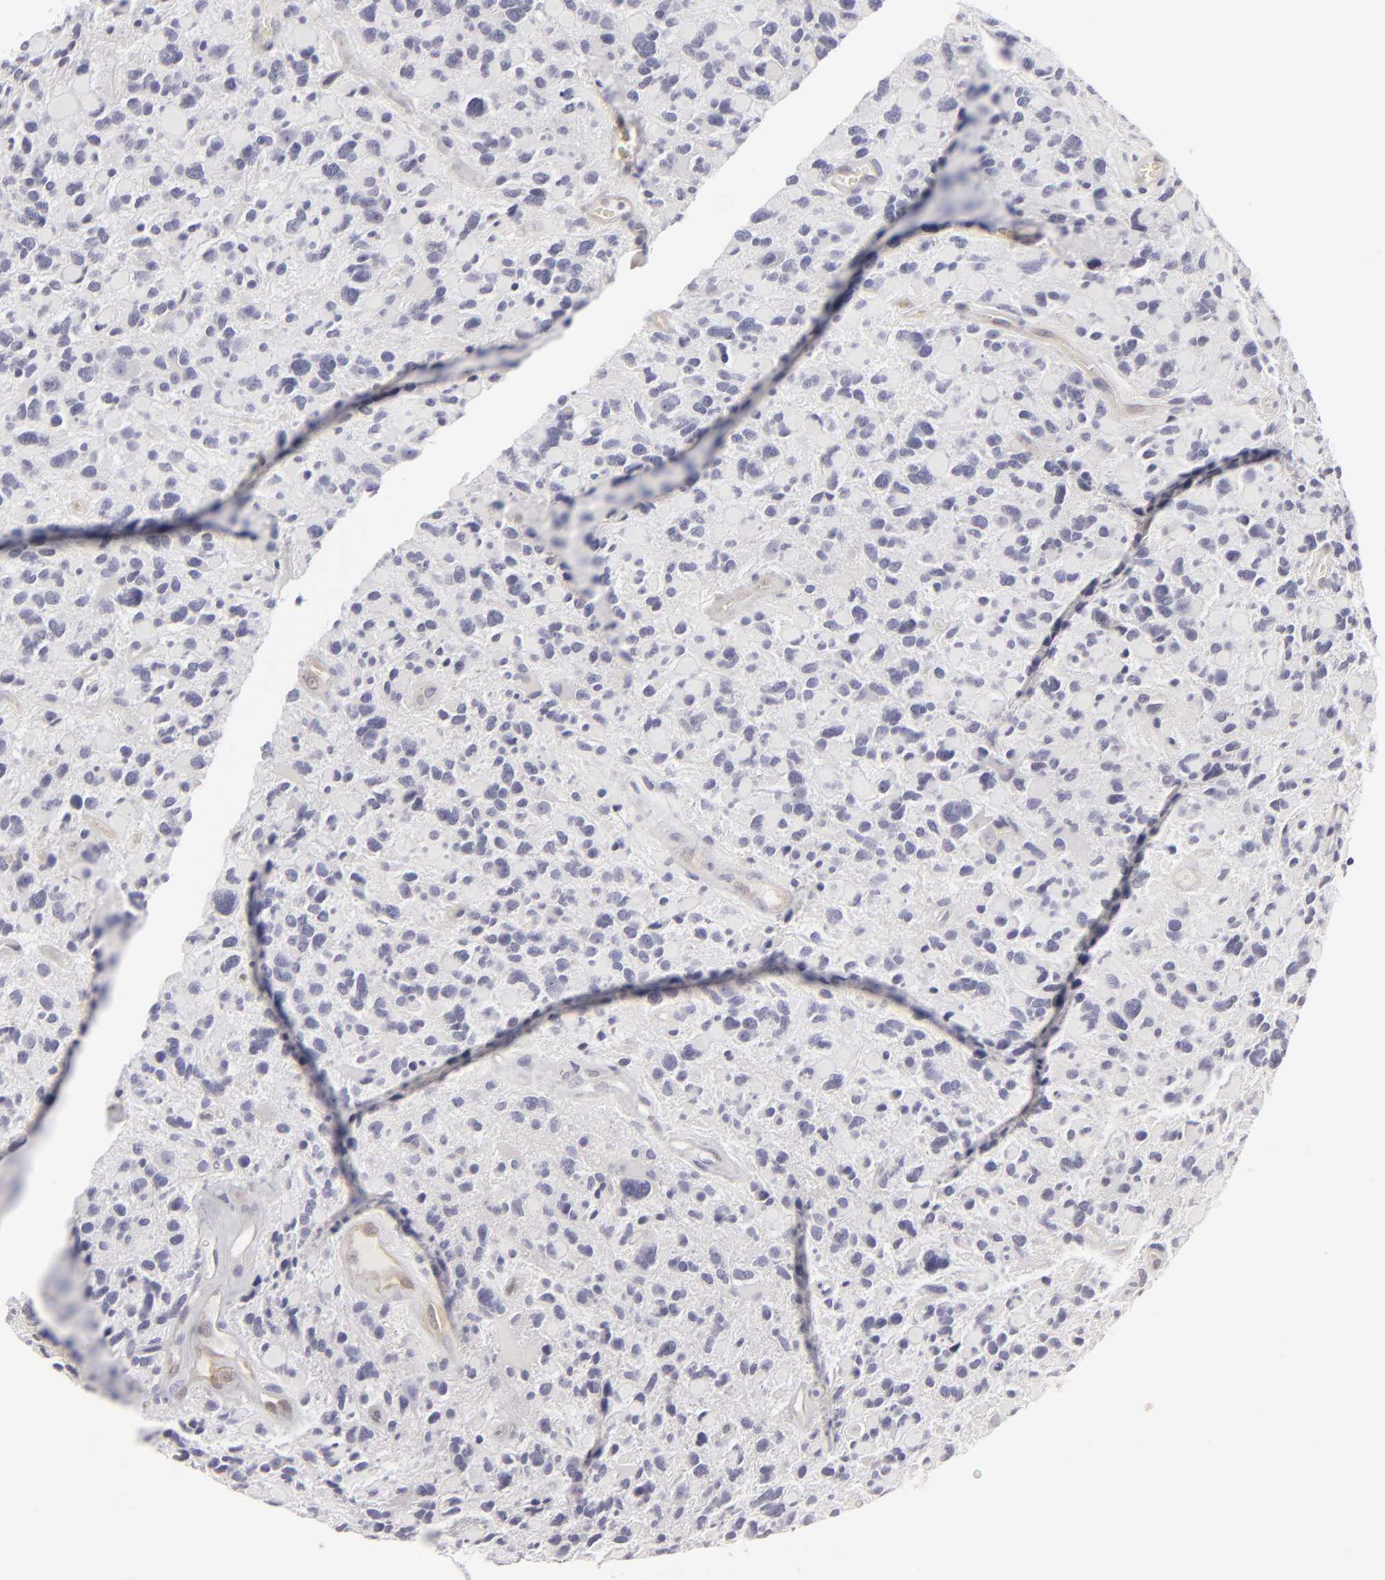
{"staining": {"intensity": "negative", "quantity": "none", "location": "none"}, "tissue": "glioma", "cell_type": "Tumor cells", "image_type": "cancer", "snomed": [{"axis": "morphology", "description": "Glioma, malignant, High grade"}, {"axis": "topography", "description": "Brain"}], "caption": "Immunohistochemistry (IHC) image of neoplastic tissue: human high-grade glioma (malignant) stained with DAB (3,3'-diaminobenzidine) demonstrates no significant protein positivity in tumor cells.", "gene": "JUP", "patient": {"sex": "female", "age": 37}}